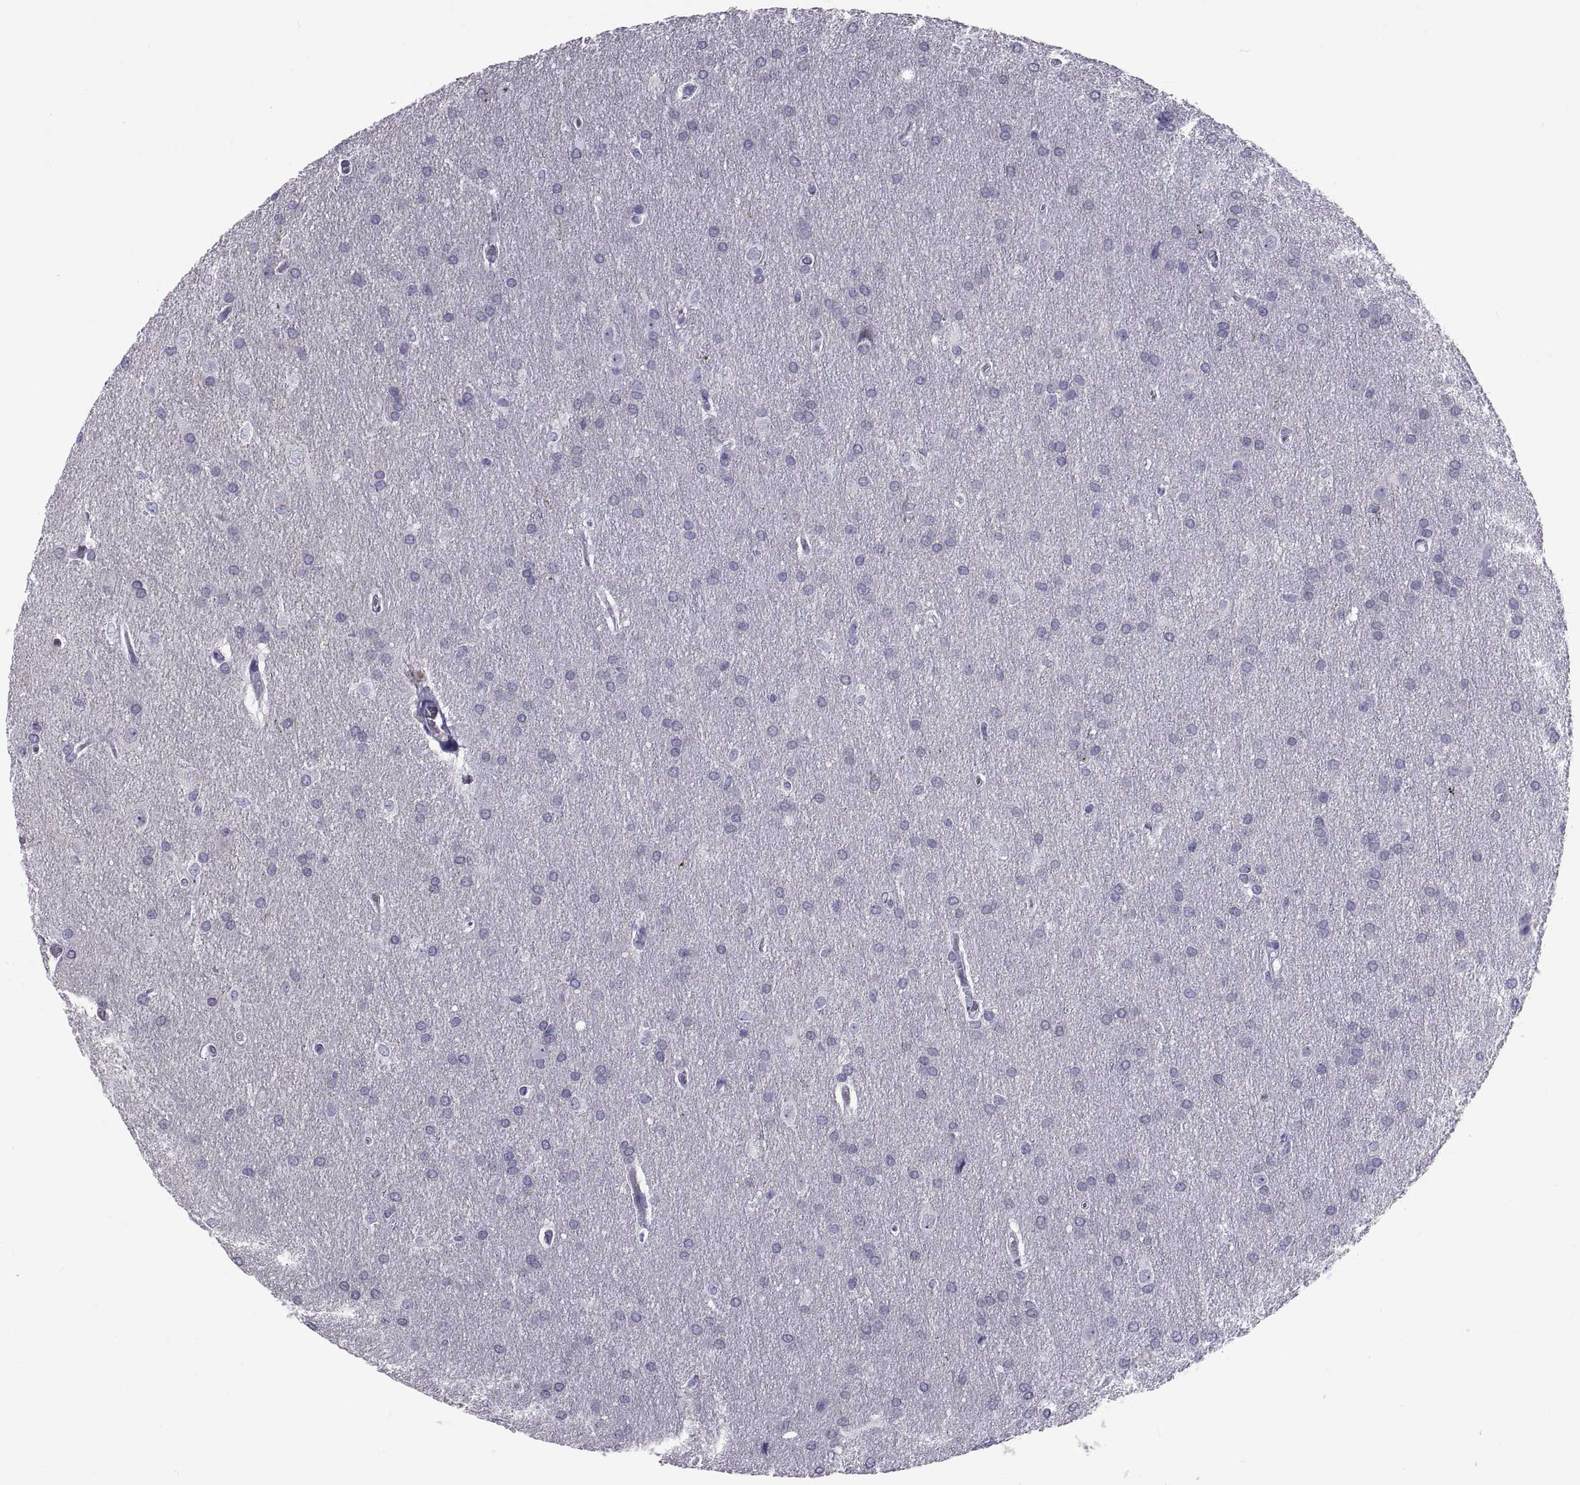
{"staining": {"intensity": "negative", "quantity": "none", "location": "none"}, "tissue": "glioma", "cell_type": "Tumor cells", "image_type": "cancer", "snomed": [{"axis": "morphology", "description": "Glioma, malignant, Low grade"}, {"axis": "topography", "description": "Brain"}], "caption": "Protein analysis of malignant low-grade glioma reveals no significant expression in tumor cells.", "gene": "DEFB129", "patient": {"sex": "female", "age": 32}}